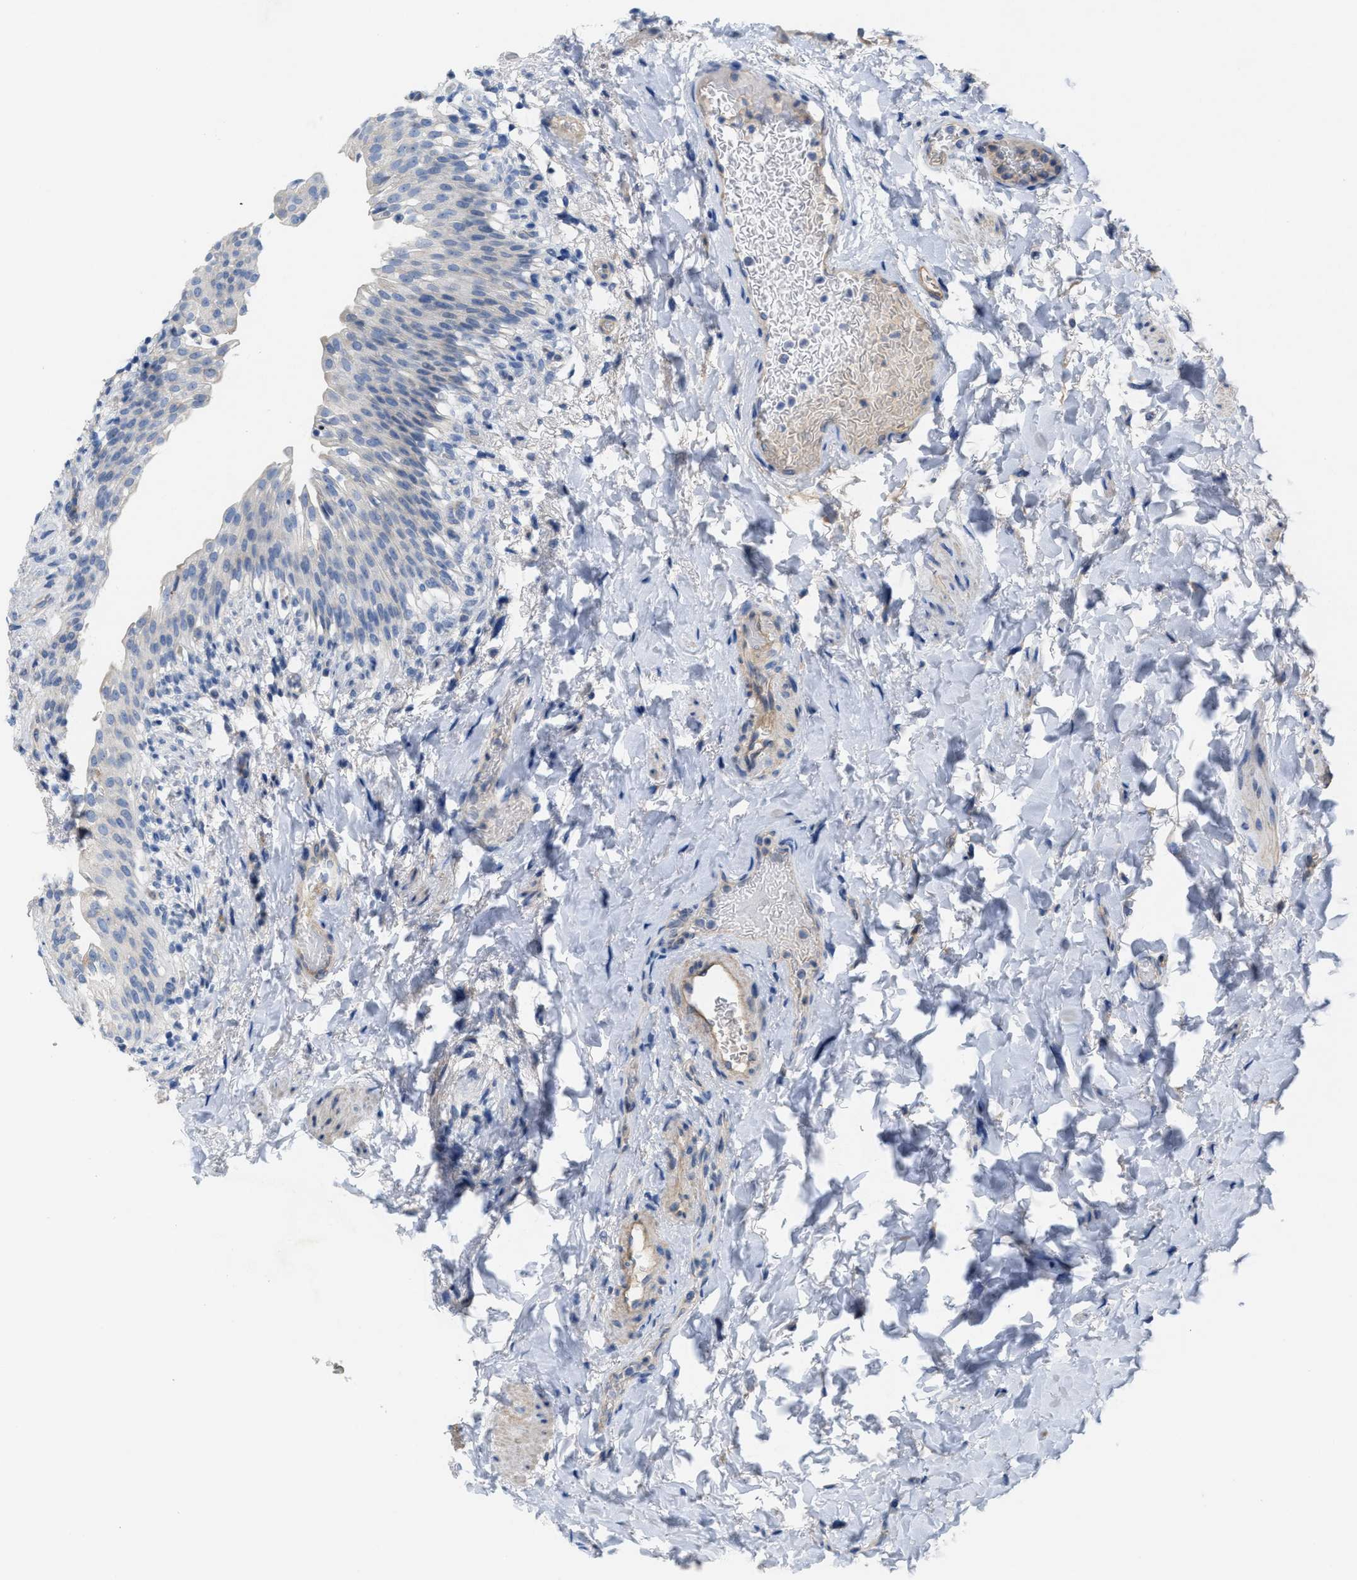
{"staining": {"intensity": "negative", "quantity": "none", "location": "none"}, "tissue": "urinary bladder", "cell_type": "Urothelial cells", "image_type": "normal", "snomed": [{"axis": "morphology", "description": "Normal tissue, NOS"}, {"axis": "topography", "description": "Urinary bladder"}], "caption": "This is a image of immunohistochemistry staining of normal urinary bladder, which shows no positivity in urothelial cells.", "gene": "CPA2", "patient": {"sex": "female", "age": 60}}